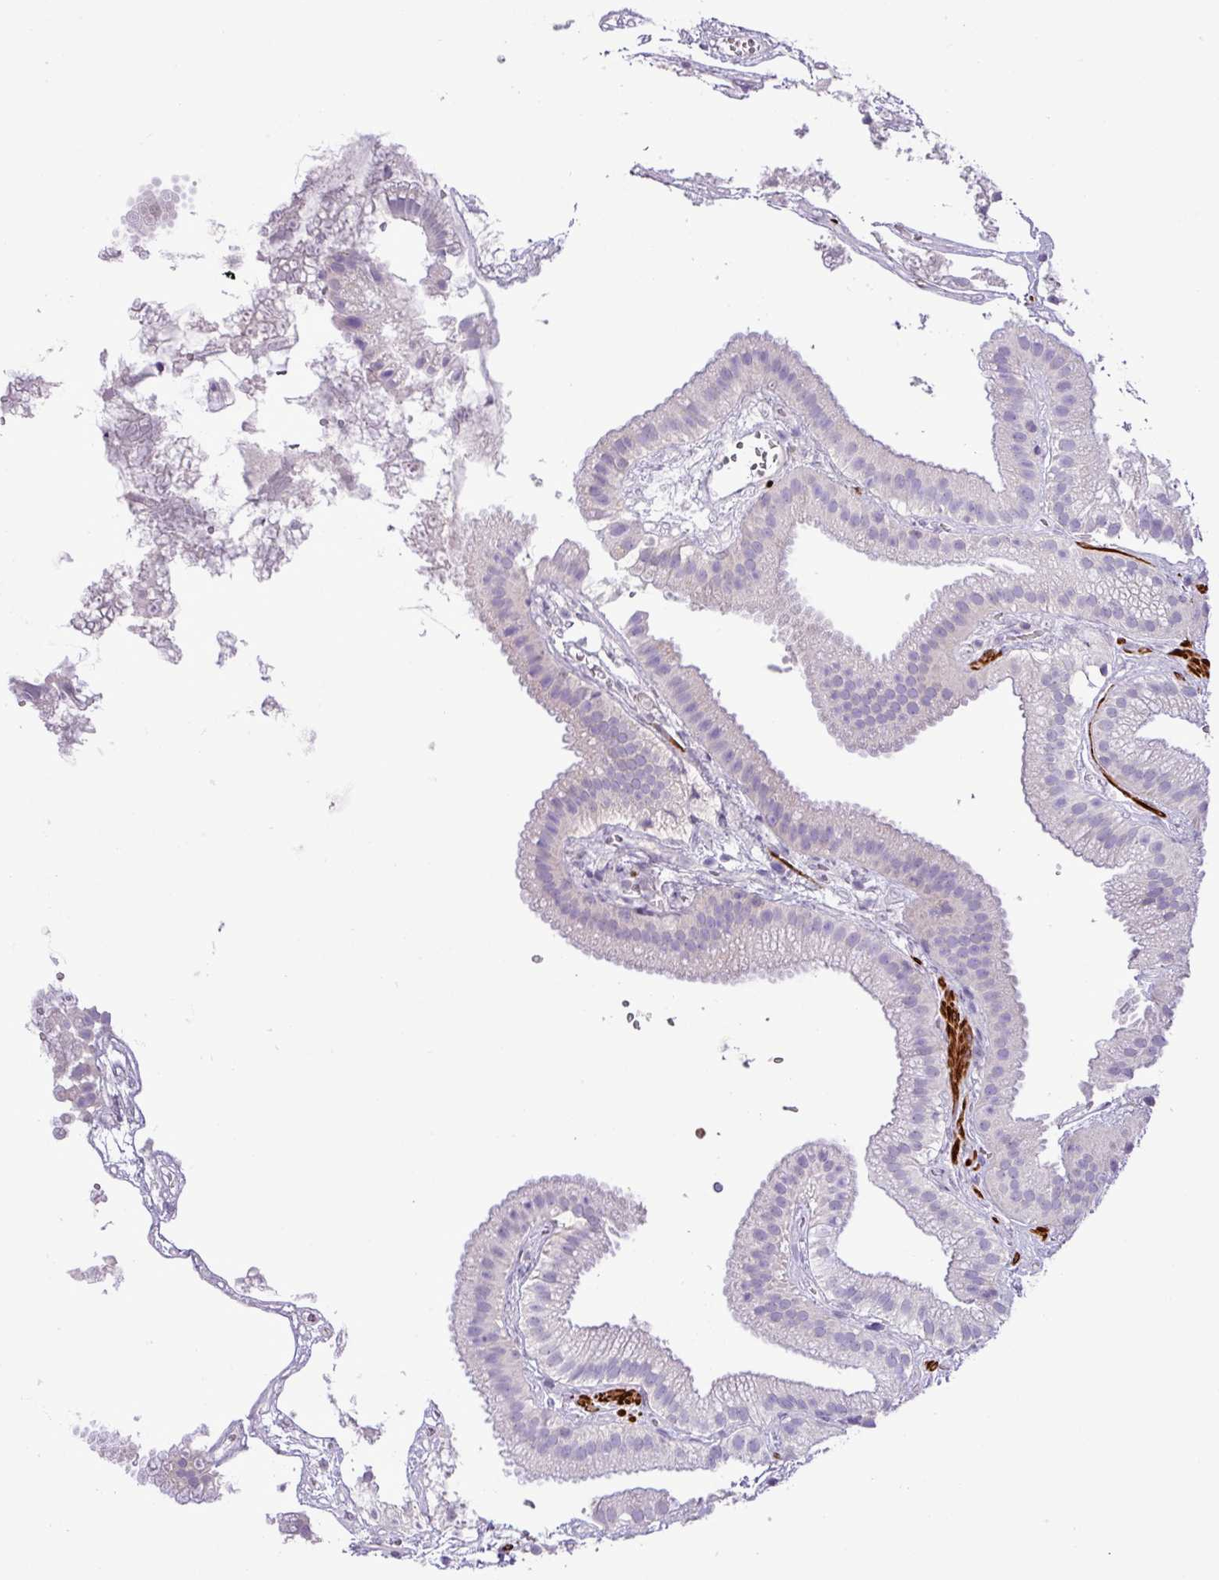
{"staining": {"intensity": "negative", "quantity": "none", "location": "none"}, "tissue": "gallbladder", "cell_type": "Glandular cells", "image_type": "normal", "snomed": [{"axis": "morphology", "description": "Normal tissue, NOS"}, {"axis": "topography", "description": "Gallbladder"}], "caption": "Immunohistochemical staining of normal gallbladder demonstrates no significant staining in glandular cells. Nuclei are stained in blue.", "gene": "ZSCAN5A", "patient": {"sex": "female", "age": 63}}